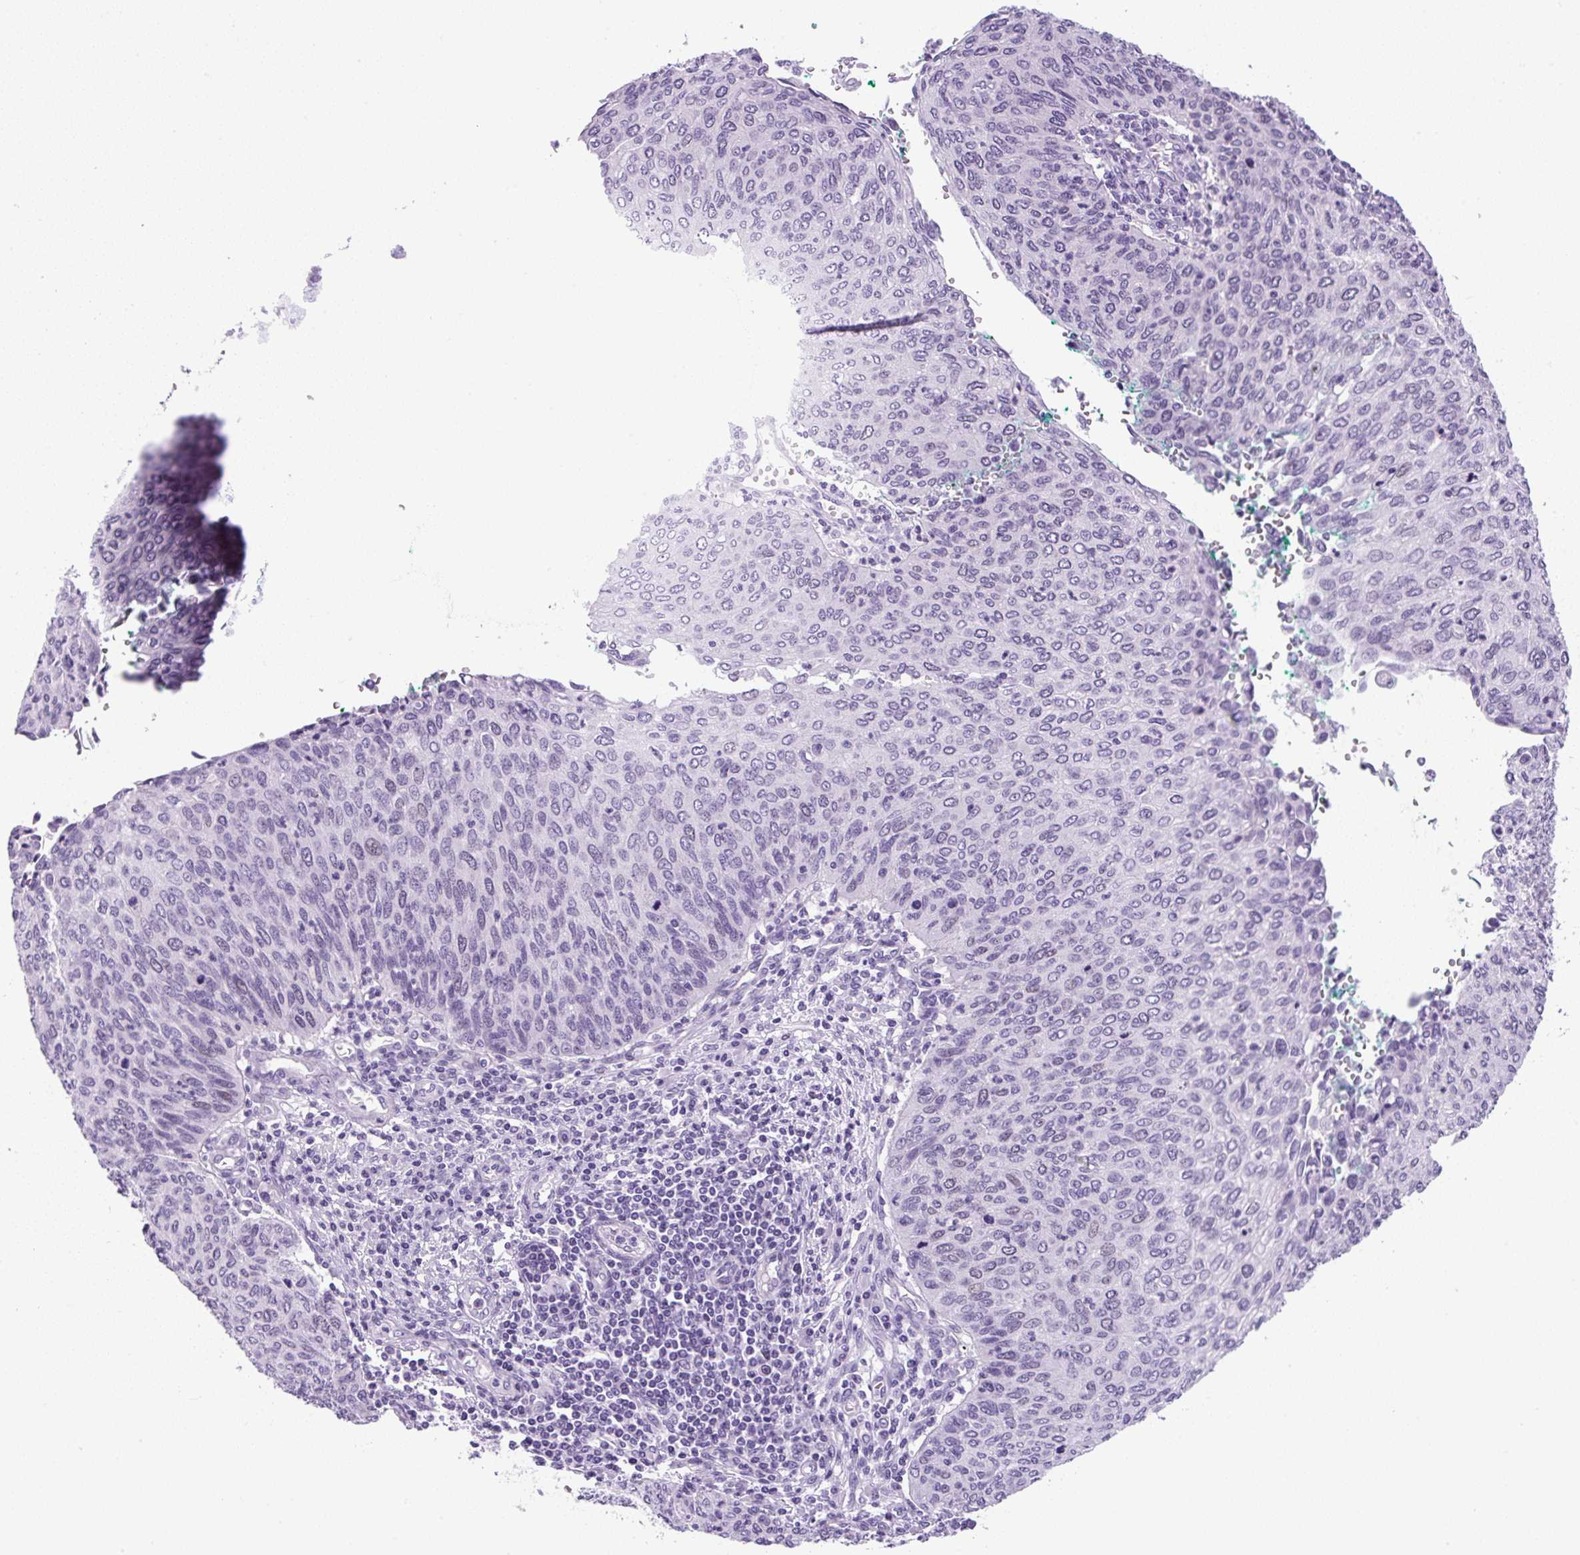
{"staining": {"intensity": "weak", "quantity": "<25%", "location": "nuclear"}, "tissue": "cervical cancer", "cell_type": "Tumor cells", "image_type": "cancer", "snomed": [{"axis": "morphology", "description": "Squamous cell carcinoma, NOS"}, {"axis": "topography", "description": "Cervix"}], "caption": "Cervical squamous cell carcinoma stained for a protein using immunohistochemistry (IHC) exhibits no staining tumor cells.", "gene": "ADAMTS19", "patient": {"sex": "female", "age": 38}}